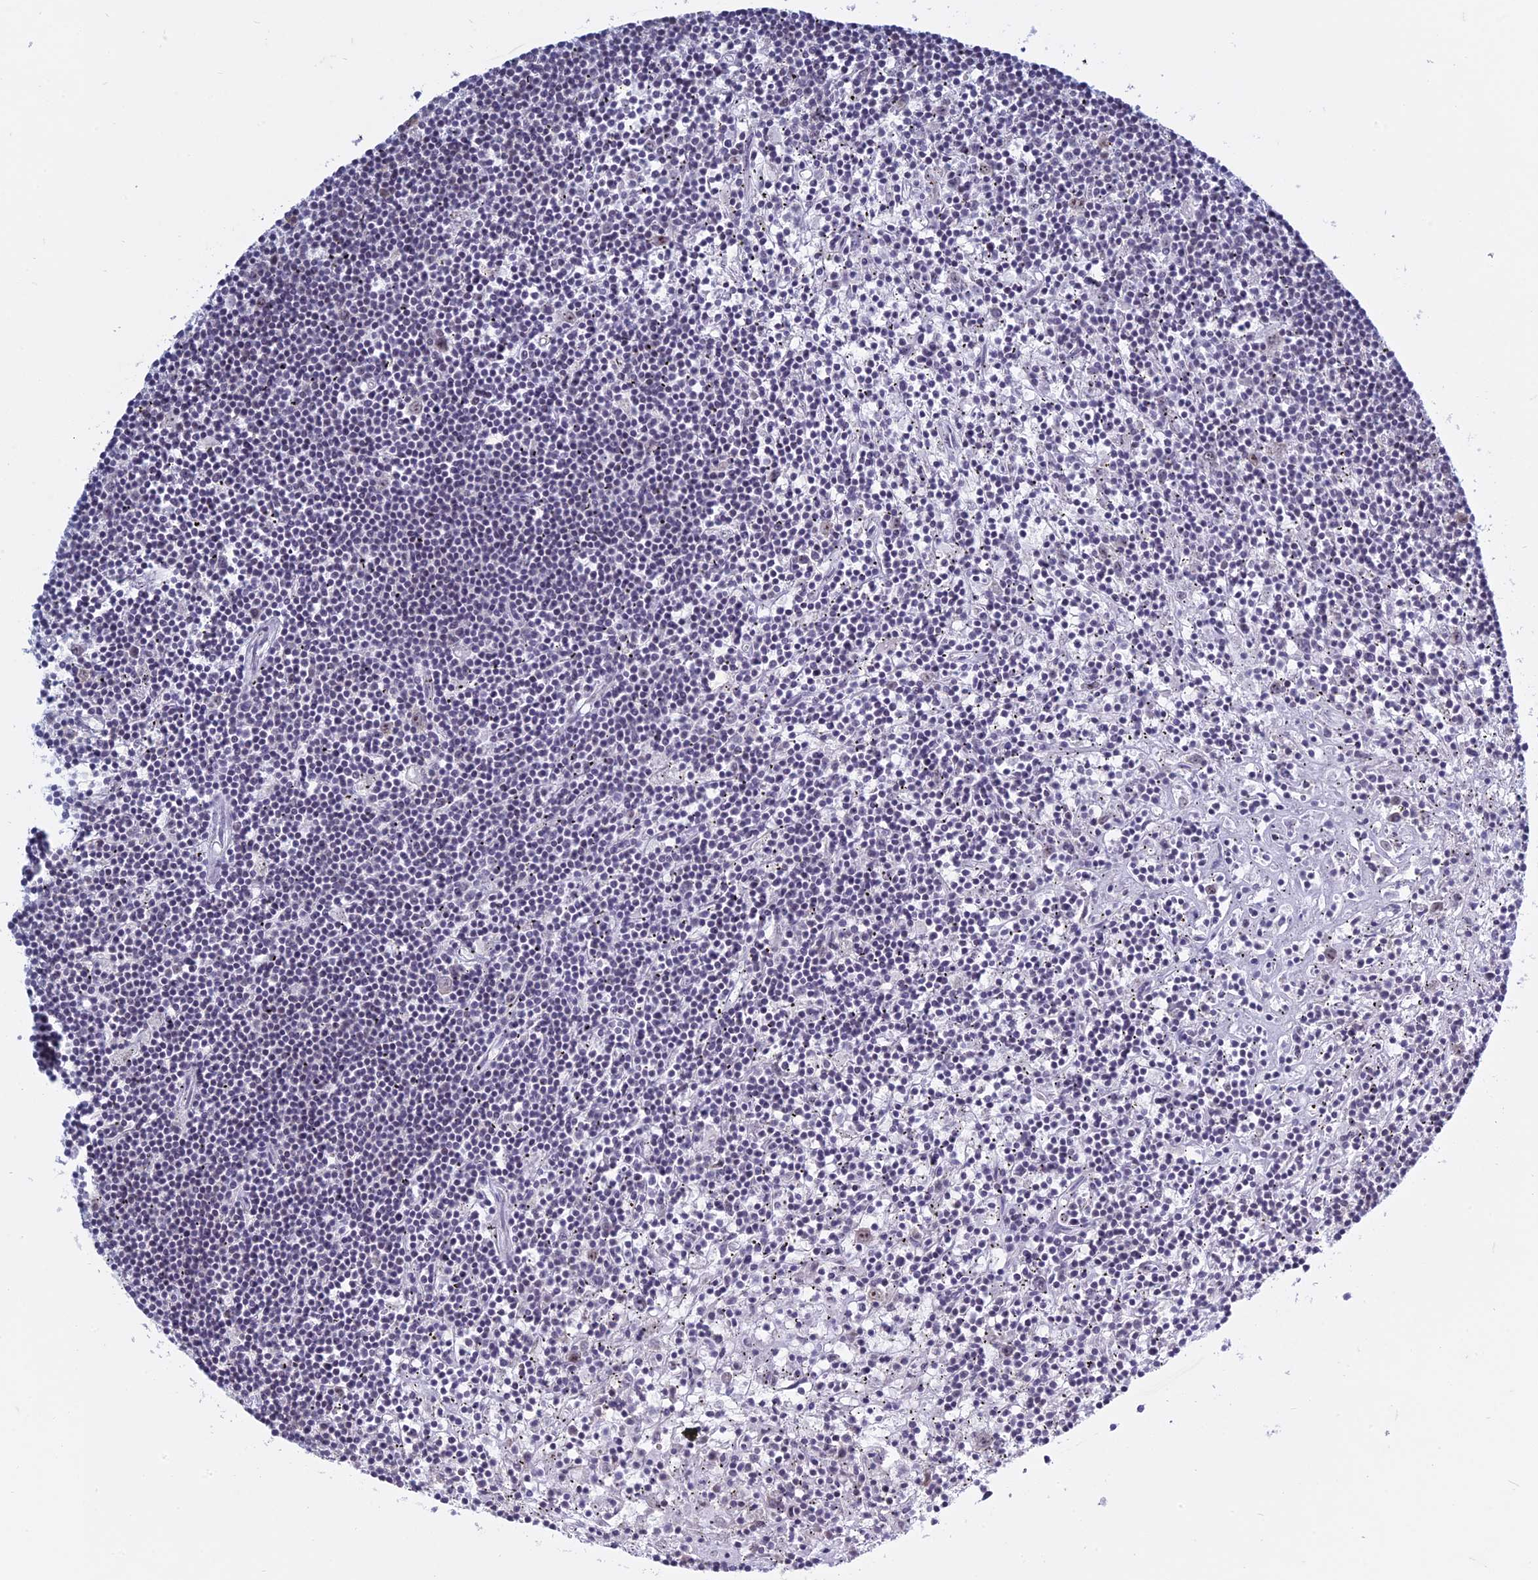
{"staining": {"intensity": "weak", "quantity": "<25%", "location": "nuclear"}, "tissue": "lymphoma", "cell_type": "Tumor cells", "image_type": "cancer", "snomed": [{"axis": "morphology", "description": "Malignant lymphoma, non-Hodgkin's type, Low grade"}, {"axis": "topography", "description": "Spleen"}], "caption": "Human lymphoma stained for a protein using immunohistochemistry (IHC) shows no staining in tumor cells.", "gene": "RPS19BP1", "patient": {"sex": "male", "age": 76}}